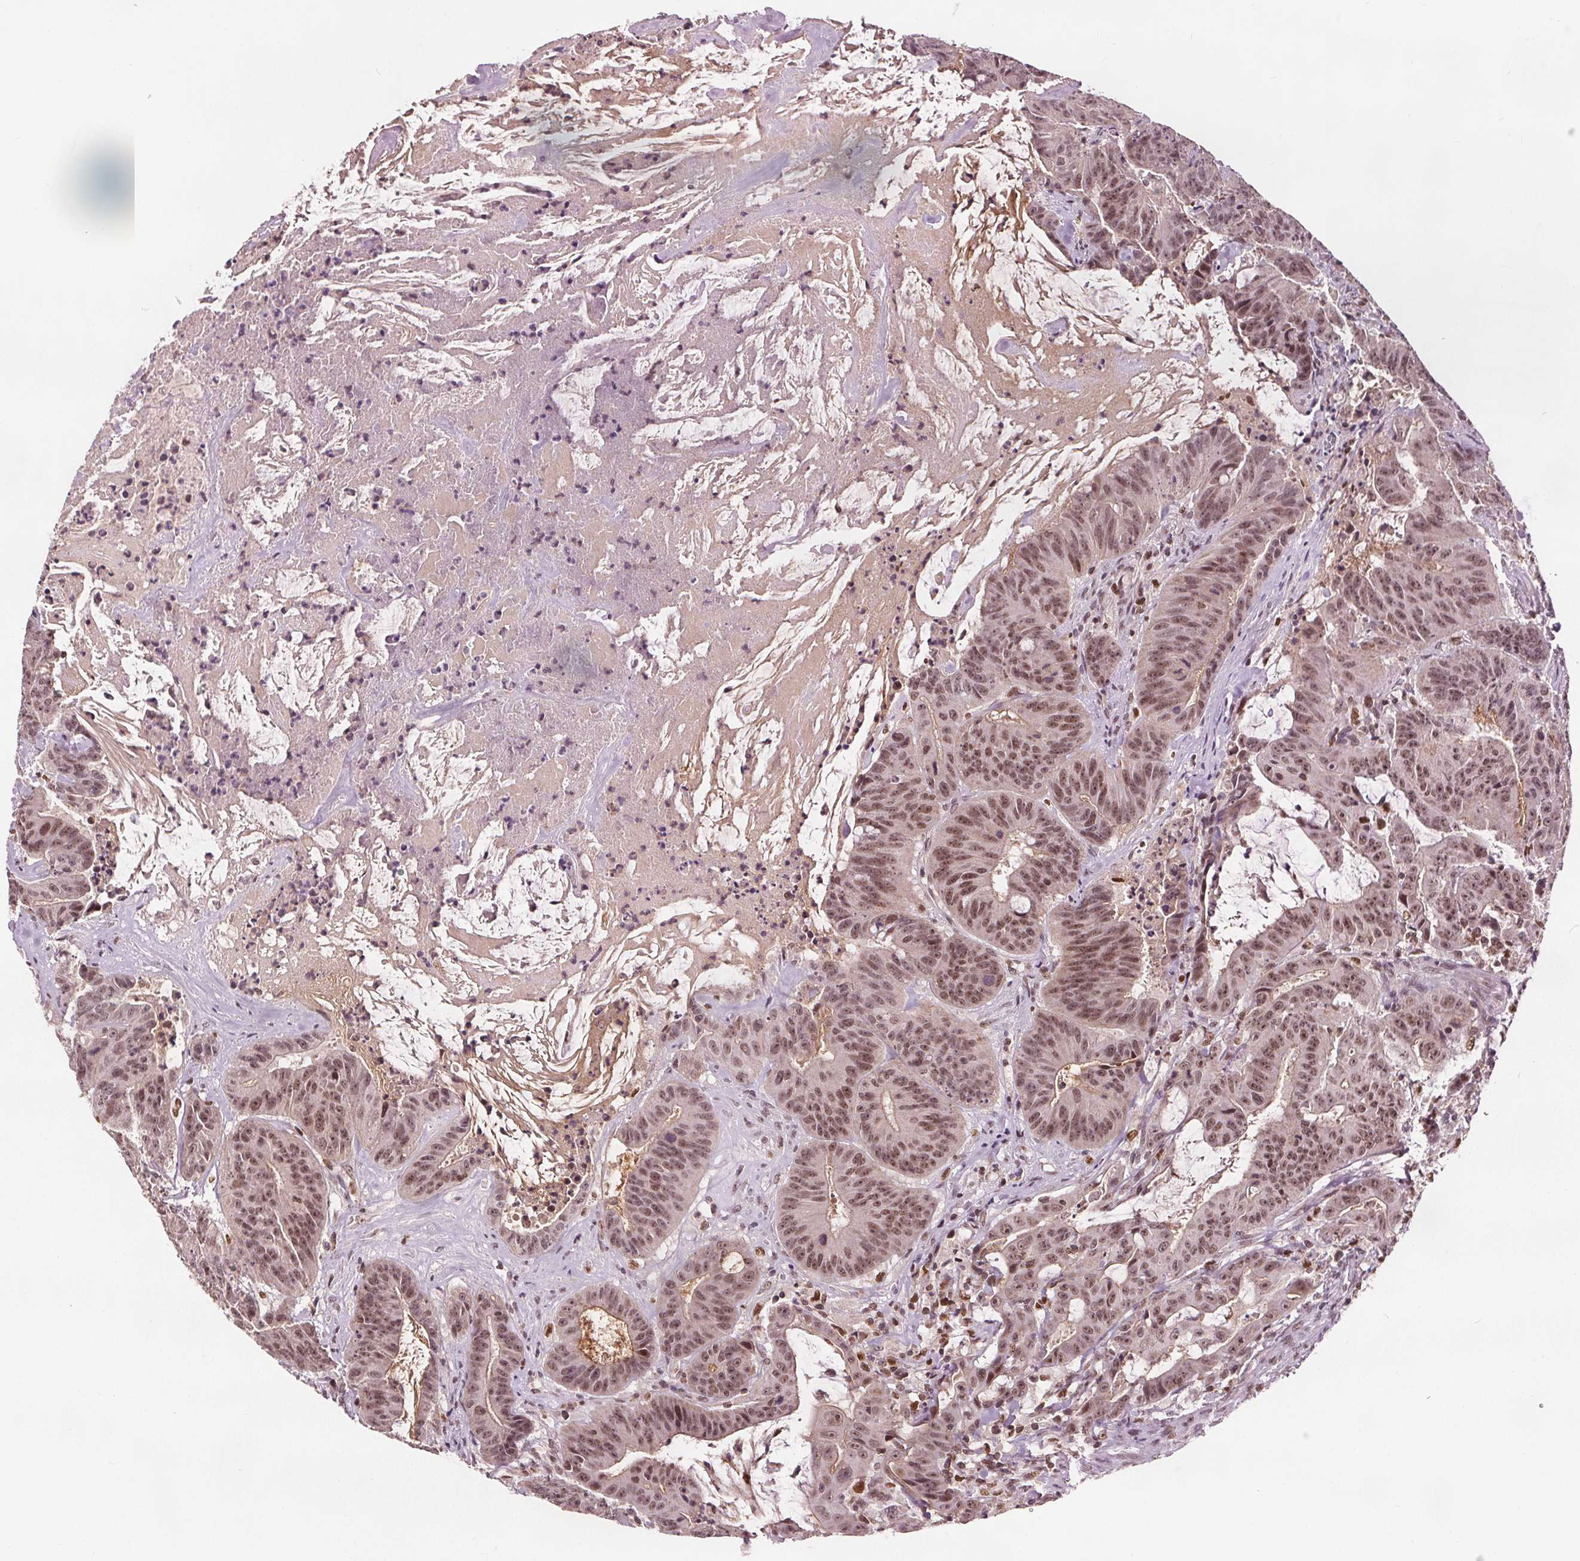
{"staining": {"intensity": "moderate", "quantity": ">75%", "location": "cytoplasmic/membranous,nuclear"}, "tissue": "colorectal cancer", "cell_type": "Tumor cells", "image_type": "cancer", "snomed": [{"axis": "morphology", "description": "Adenocarcinoma, NOS"}, {"axis": "topography", "description": "Colon"}], "caption": "Protein analysis of colorectal adenocarcinoma tissue exhibits moderate cytoplasmic/membranous and nuclear positivity in about >75% of tumor cells. Using DAB (brown) and hematoxylin (blue) stains, captured at high magnification using brightfield microscopy.", "gene": "DDX11", "patient": {"sex": "male", "age": 33}}